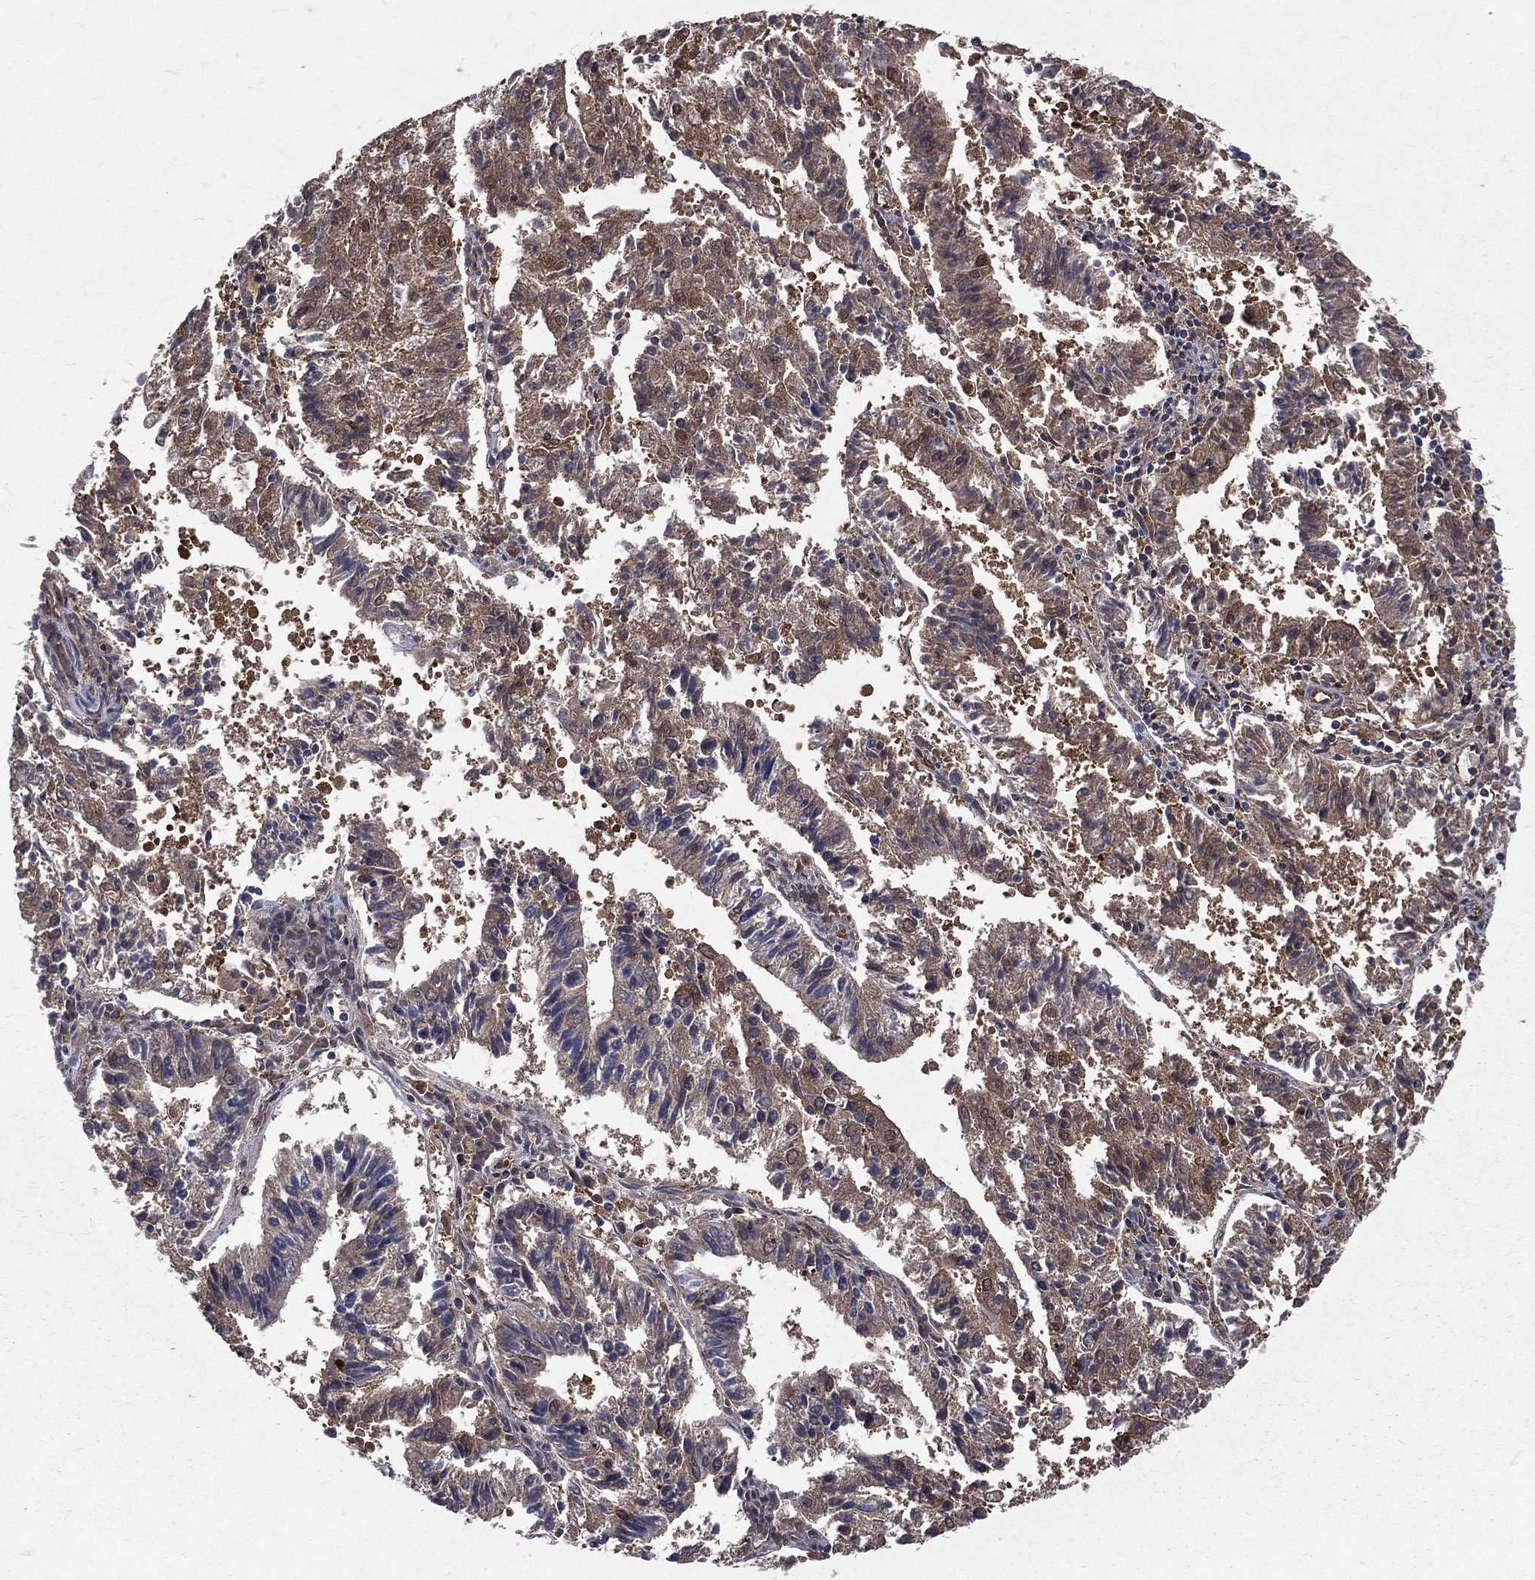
{"staining": {"intensity": "moderate", "quantity": "25%-75%", "location": "cytoplasmic/membranous"}, "tissue": "endometrial cancer", "cell_type": "Tumor cells", "image_type": "cancer", "snomed": [{"axis": "morphology", "description": "Adenocarcinoma, NOS"}, {"axis": "topography", "description": "Endometrium"}], "caption": "An immunohistochemistry micrograph of tumor tissue is shown. Protein staining in brown shows moderate cytoplasmic/membranous positivity in adenocarcinoma (endometrial) within tumor cells.", "gene": "GMPR2", "patient": {"sex": "female", "age": 82}}